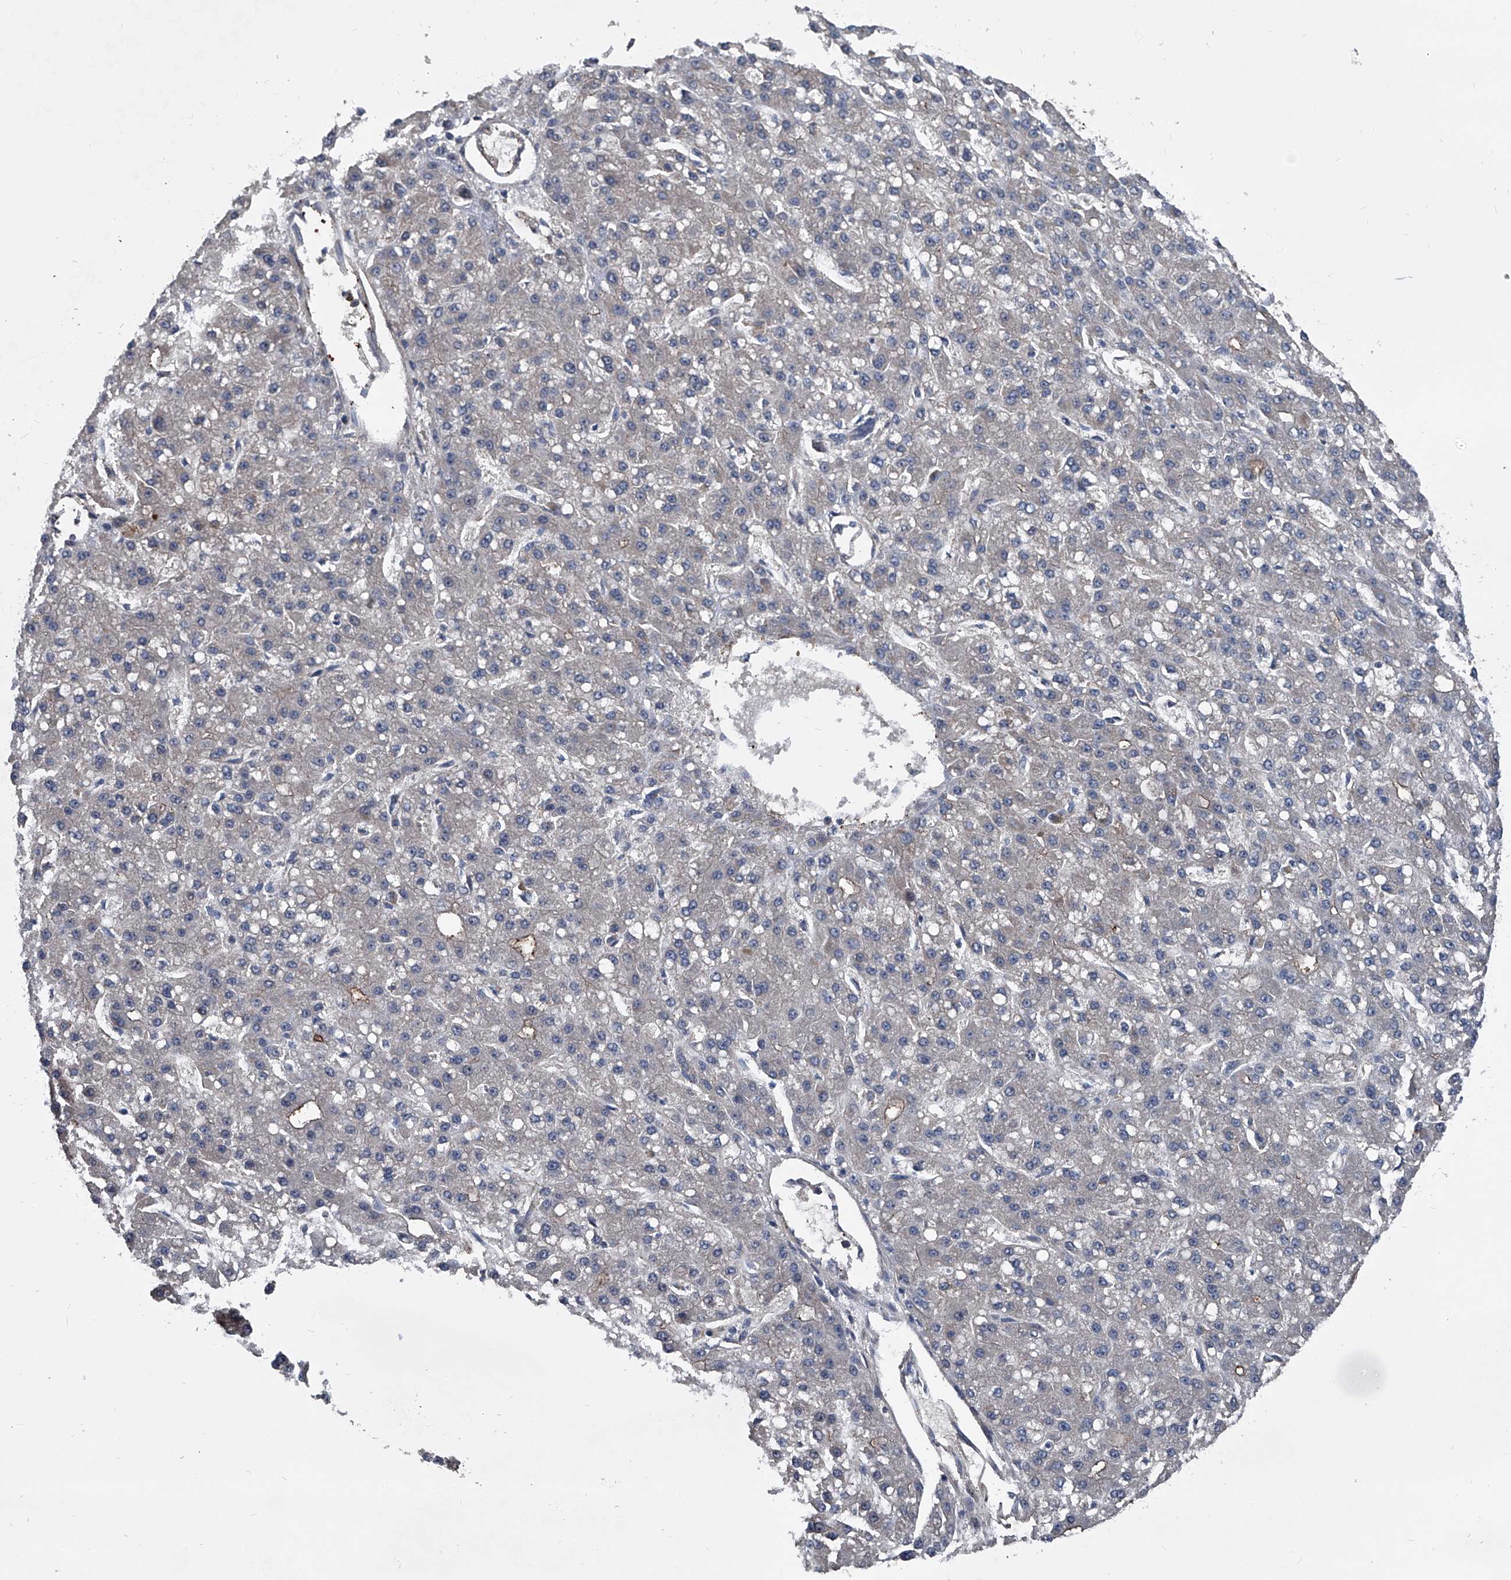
{"staining": {"intensity": "negative", "quantity": "none", "location": "none"}, "tissue": "liver cancer", "cell_type": "Tumor cells", "image_type": "cancer", "snomed": [{"axis": "morphology", "description": "Carcinoma, Hepatocellular, NOS"}, {"axis": "topography", "description": "Liver"}], "caption": "A histopathology image of hepatocellular carcinoma (liver) stained for a protein exhibits no brown staining in tumor cells.", "gene": "KIF13A", "patient": {"sex": "male", "age": 67}}